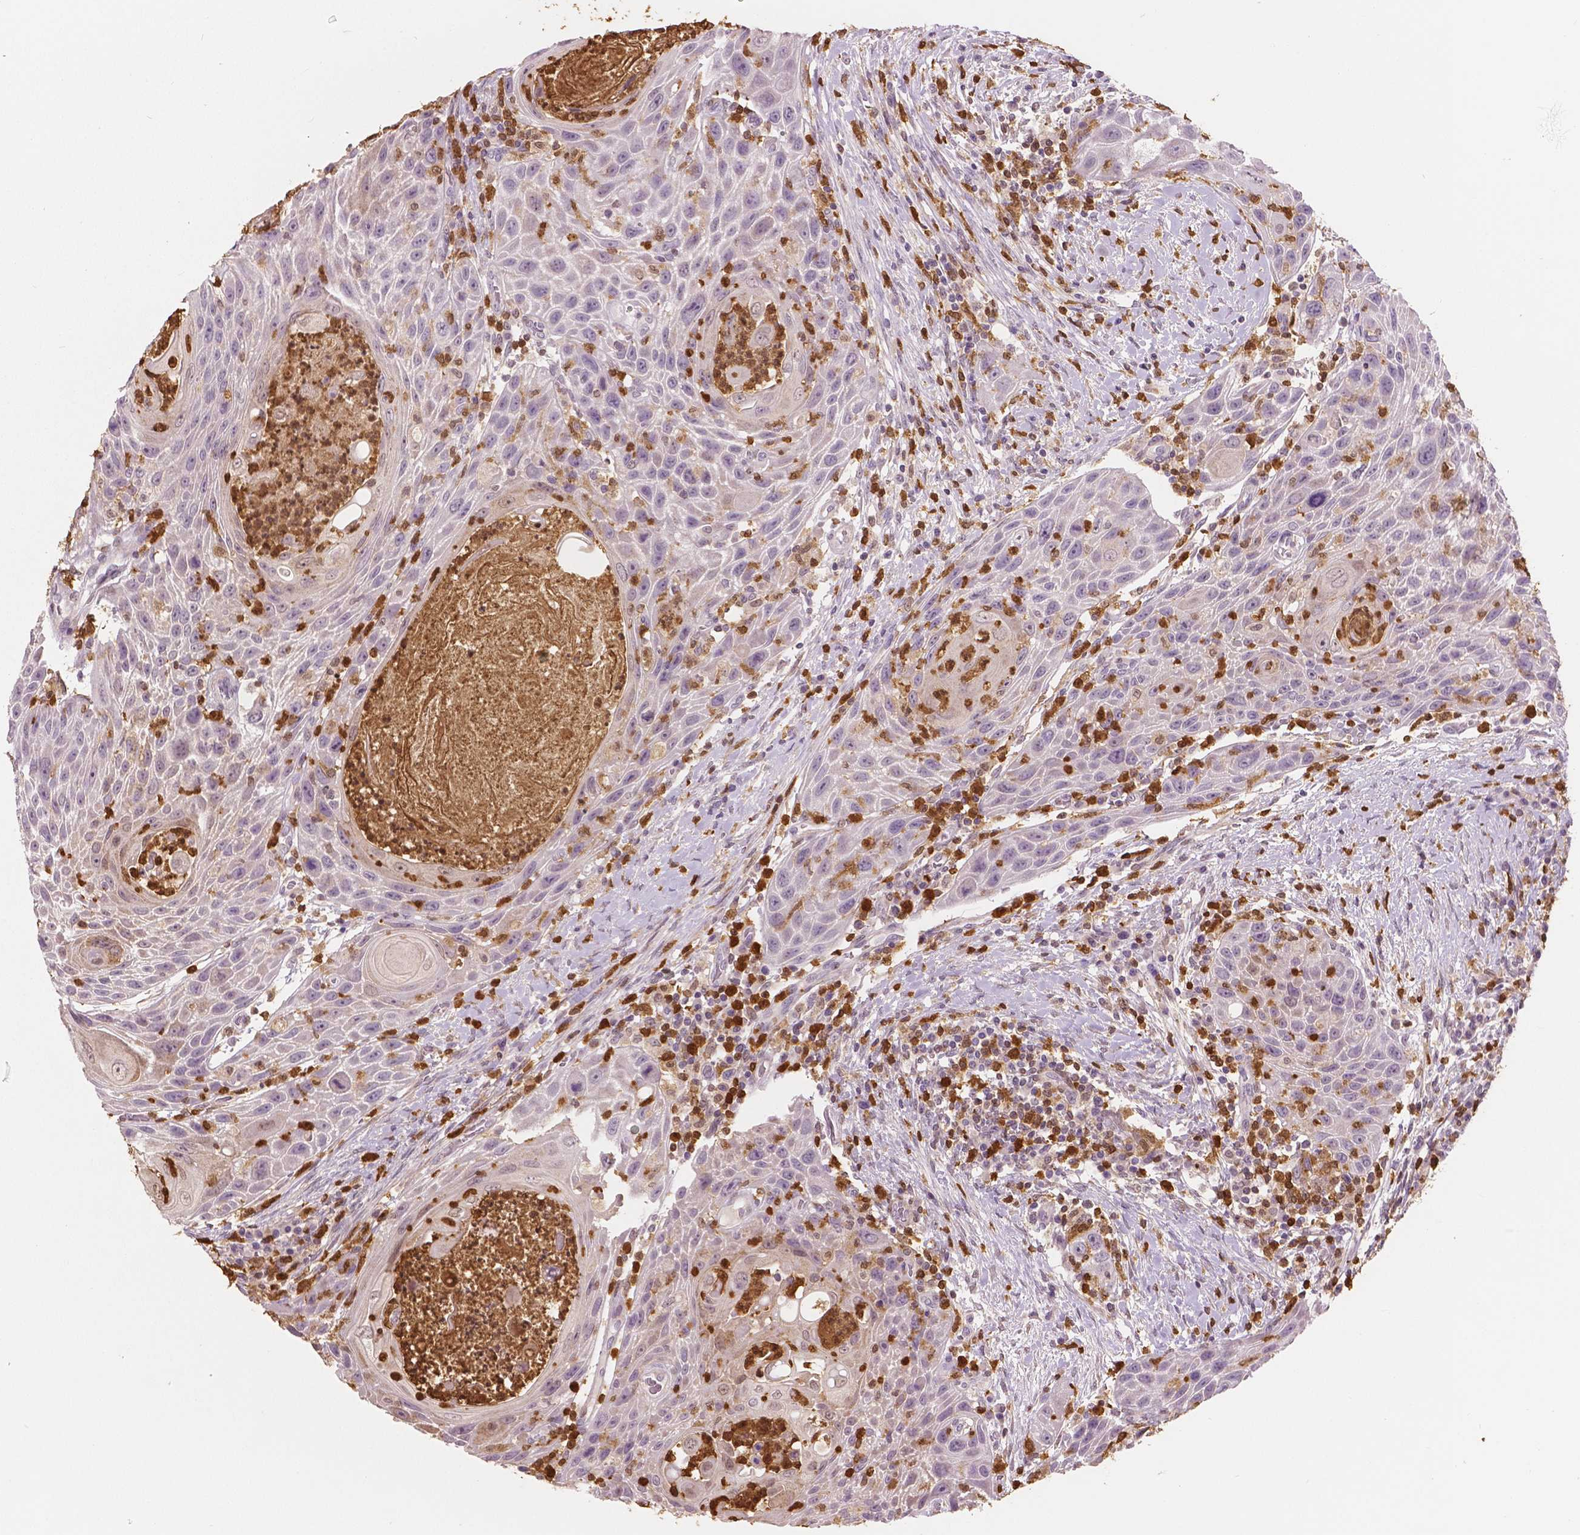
{"staining": {"intensity": "negative", "quantity": "none", "location": "none"}, "tissue": "head and neck cancer", "cell_type": "Tumor cells", "image_type": "cancer", "snomed": [{"axis": "morphology", "description": "Squamous cell carcinoma, NOS"}, {"axis": "topography", "description": "Head-Neck"}], "caption": "Tumor cells show no significant staining in squamous cell carcinoma (head and neck).", "gene": "S100A4", "patient": {"sex": "male", "age": 69}}